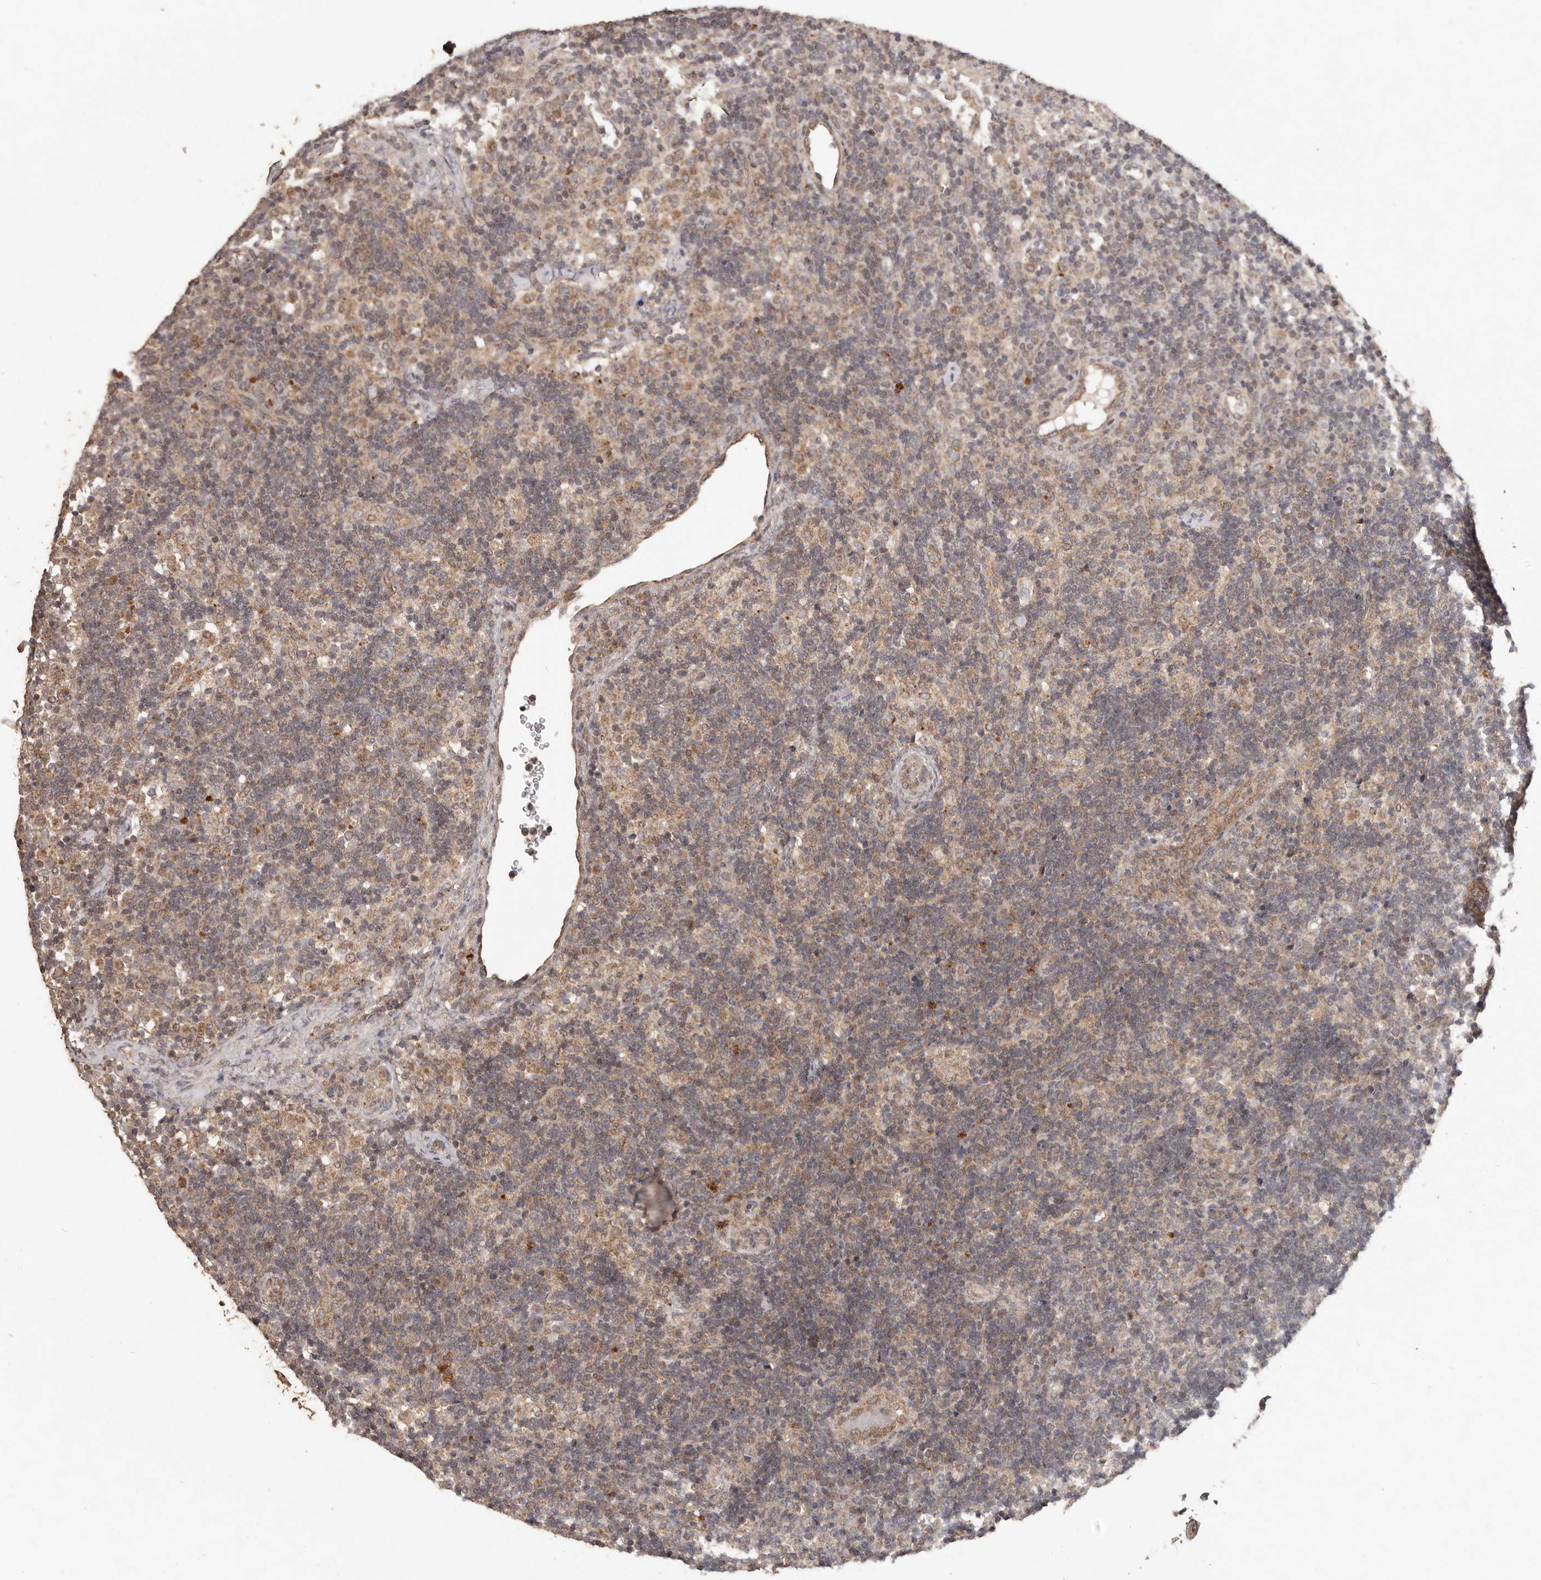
{"staining": {"intensity": "weak", "quantity": "<25%", "location": "cytoplasmic/membranous"}, "tissue": "lymph node", "cell_type": "Germinal center cells", "image_type": "normal", "snomed": [{"axis": "morphology", "description": "Normal tissue, NOS"}, {"axis": "topography", "description": "Lymph node"}], "caption": "Immunohistochemistry of benign lymph node reveals no positivity in germinal center cells.", "gene": "PLOD2", "patient": {"sex": "female", "age": 22}}